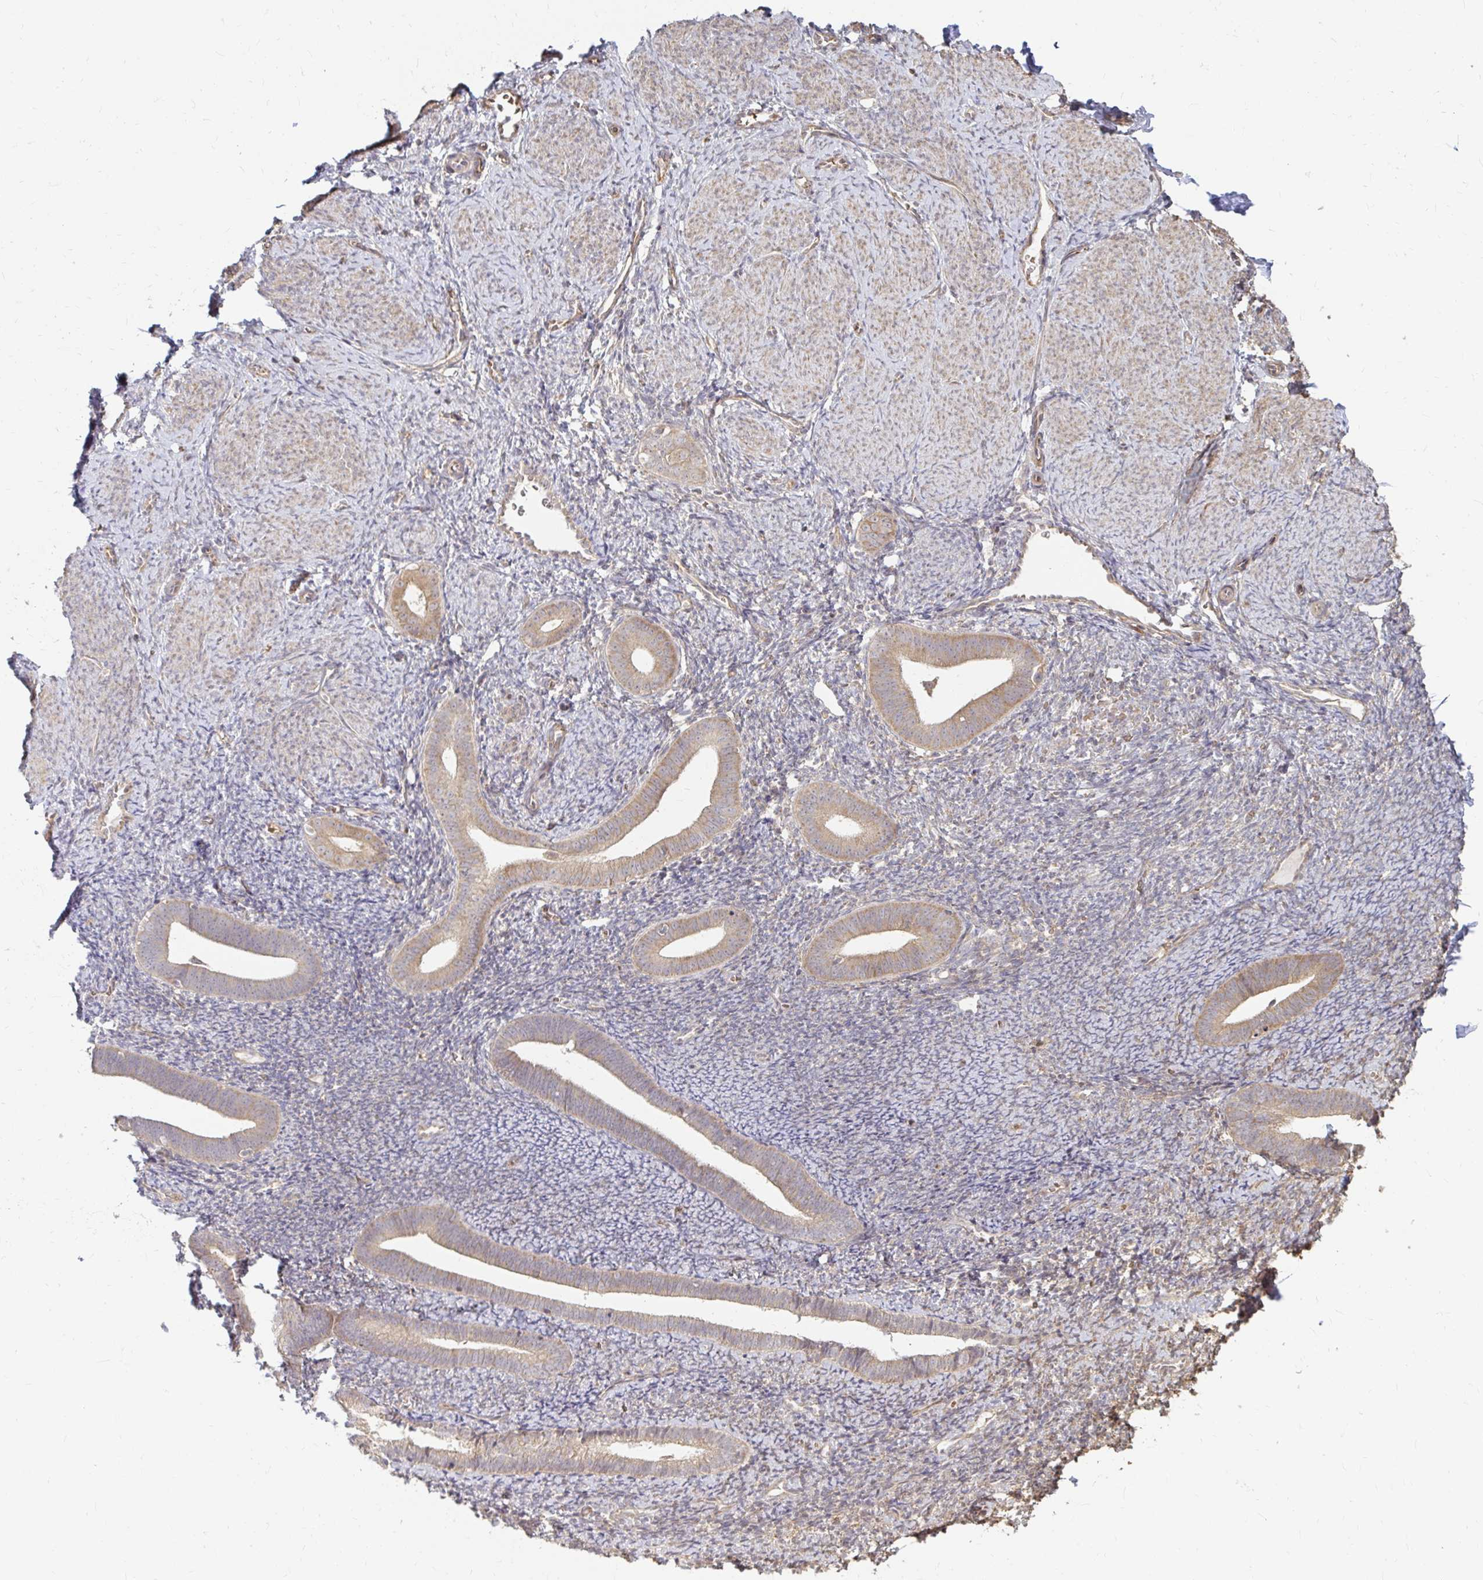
{"staining": {"intensity": "weak", "quantity": "25%-75%", "location": "cytoplasmic/membranous"}, "tissue": "endometrium", "cell_type": "Cells in endometrial stroma", "image_type": "normal", "snomed": [{"axis": "morphology", "description": "Normal tissue, NOS"}, {"axis": "topography", "description": "Endometrium"}], "caption": "This micrograph exhibits unremarkable endometrium stained with immunohistochemistry (IHC) to label a protein in brown. The cytoplasmic/membranous of cells in endometrial stroma show weak positivity for the protein. Nuclei are counter-stained blue.", "gene": "CAST", "patient": {"sex": "female", "age": 39}}